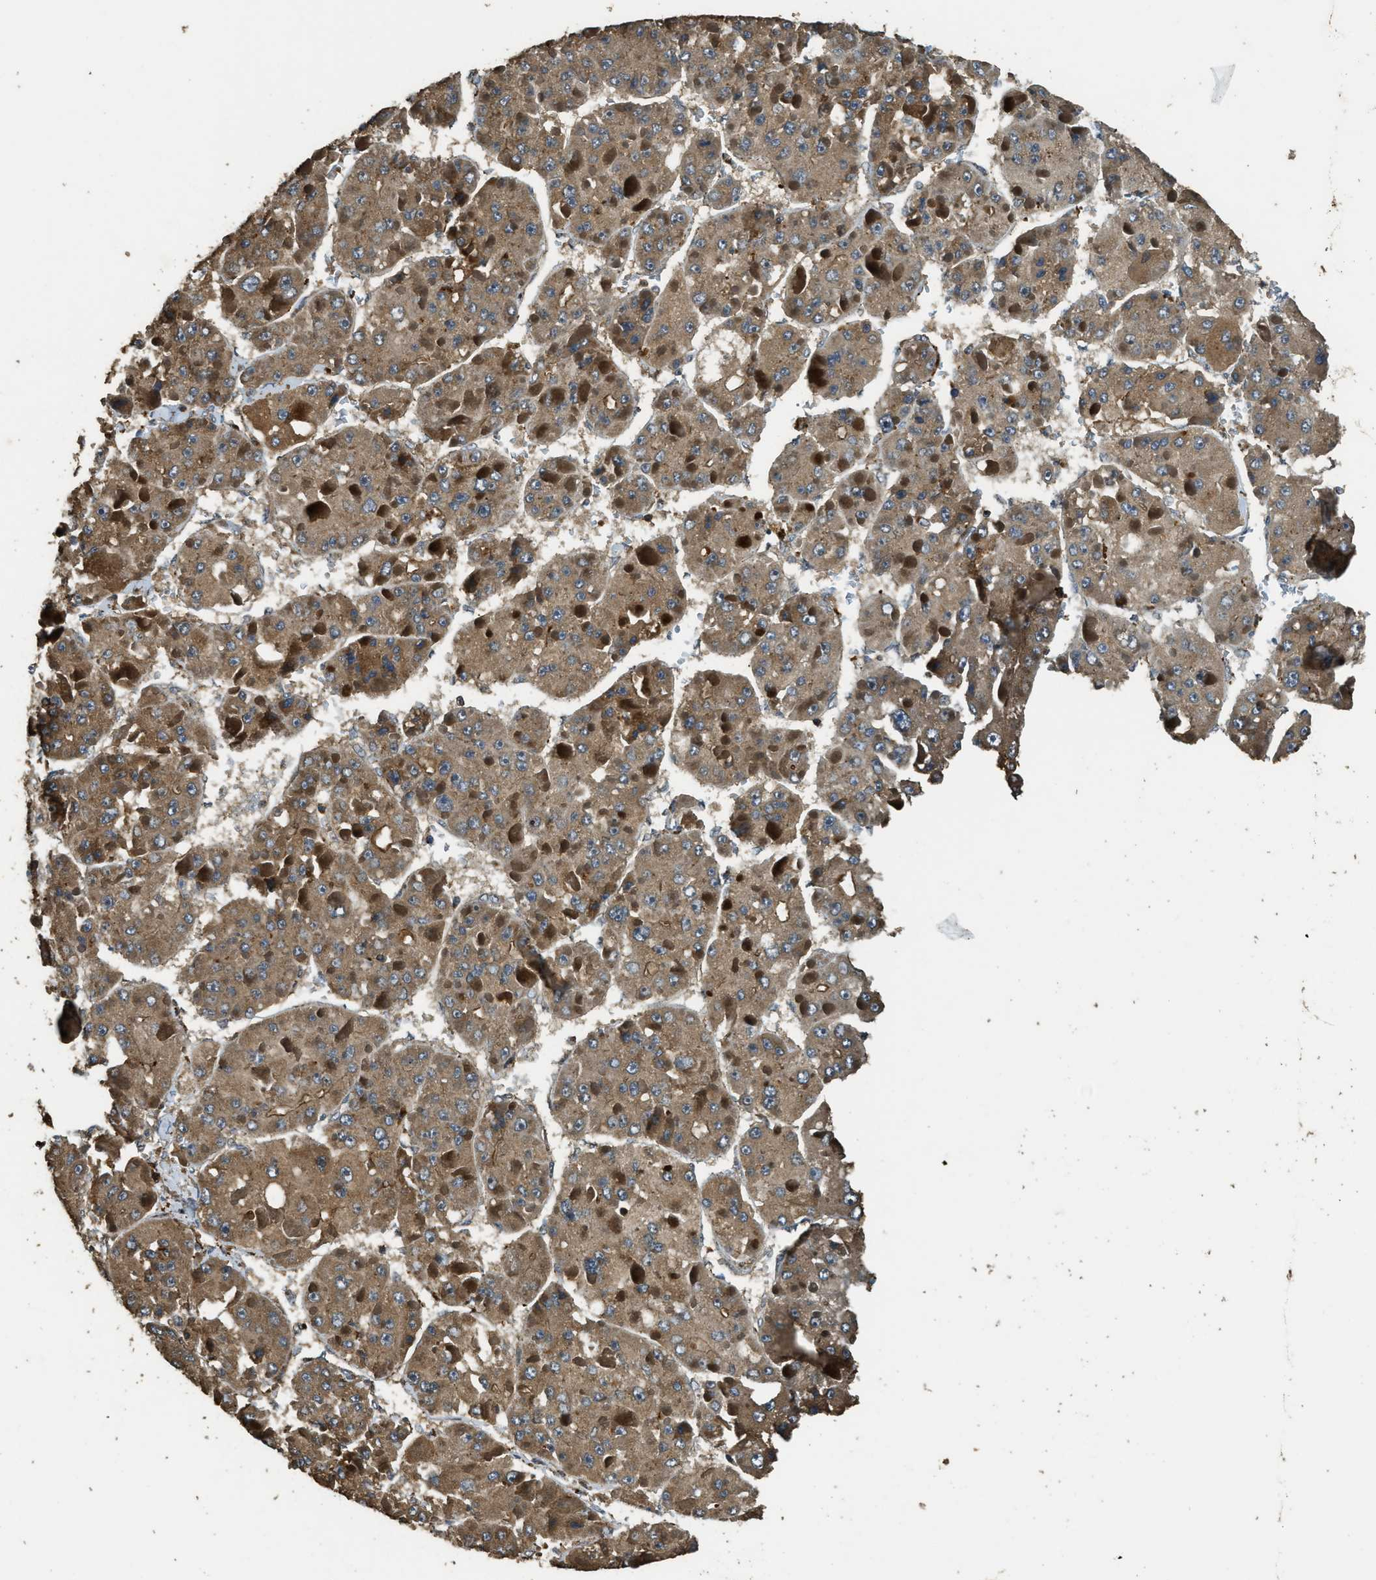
{"staining": {"intensity": "moderate", "quantity": ">75%", "location": "cytoplasmic/membranous"}, "tissue": "liver cancer", "cell_type": "Tumor cells", "image_type": "cancer", "snomed": [{"axis": "morphology", "description": "Carcinoma, Hepatocellular, NOS"}, {"axis": "topography", "description": "Liver"}], "caption": "Immunohistochemistry (IHC) staining of liver cancer, which demonstrates medium levels of moderate cytoplasmic/membranous positivity in approximately >75% of tumor cells indicating moderate cytoplasmic/membranous protein staining. The staining was performed using DAB (3,3'-diaminobenzidine) (brown) for protein detection and nuclei were counterstained in hematoxylin (blue).", "gene": "PPP6R3", "patient": {"sex": "female", "age": 73}}